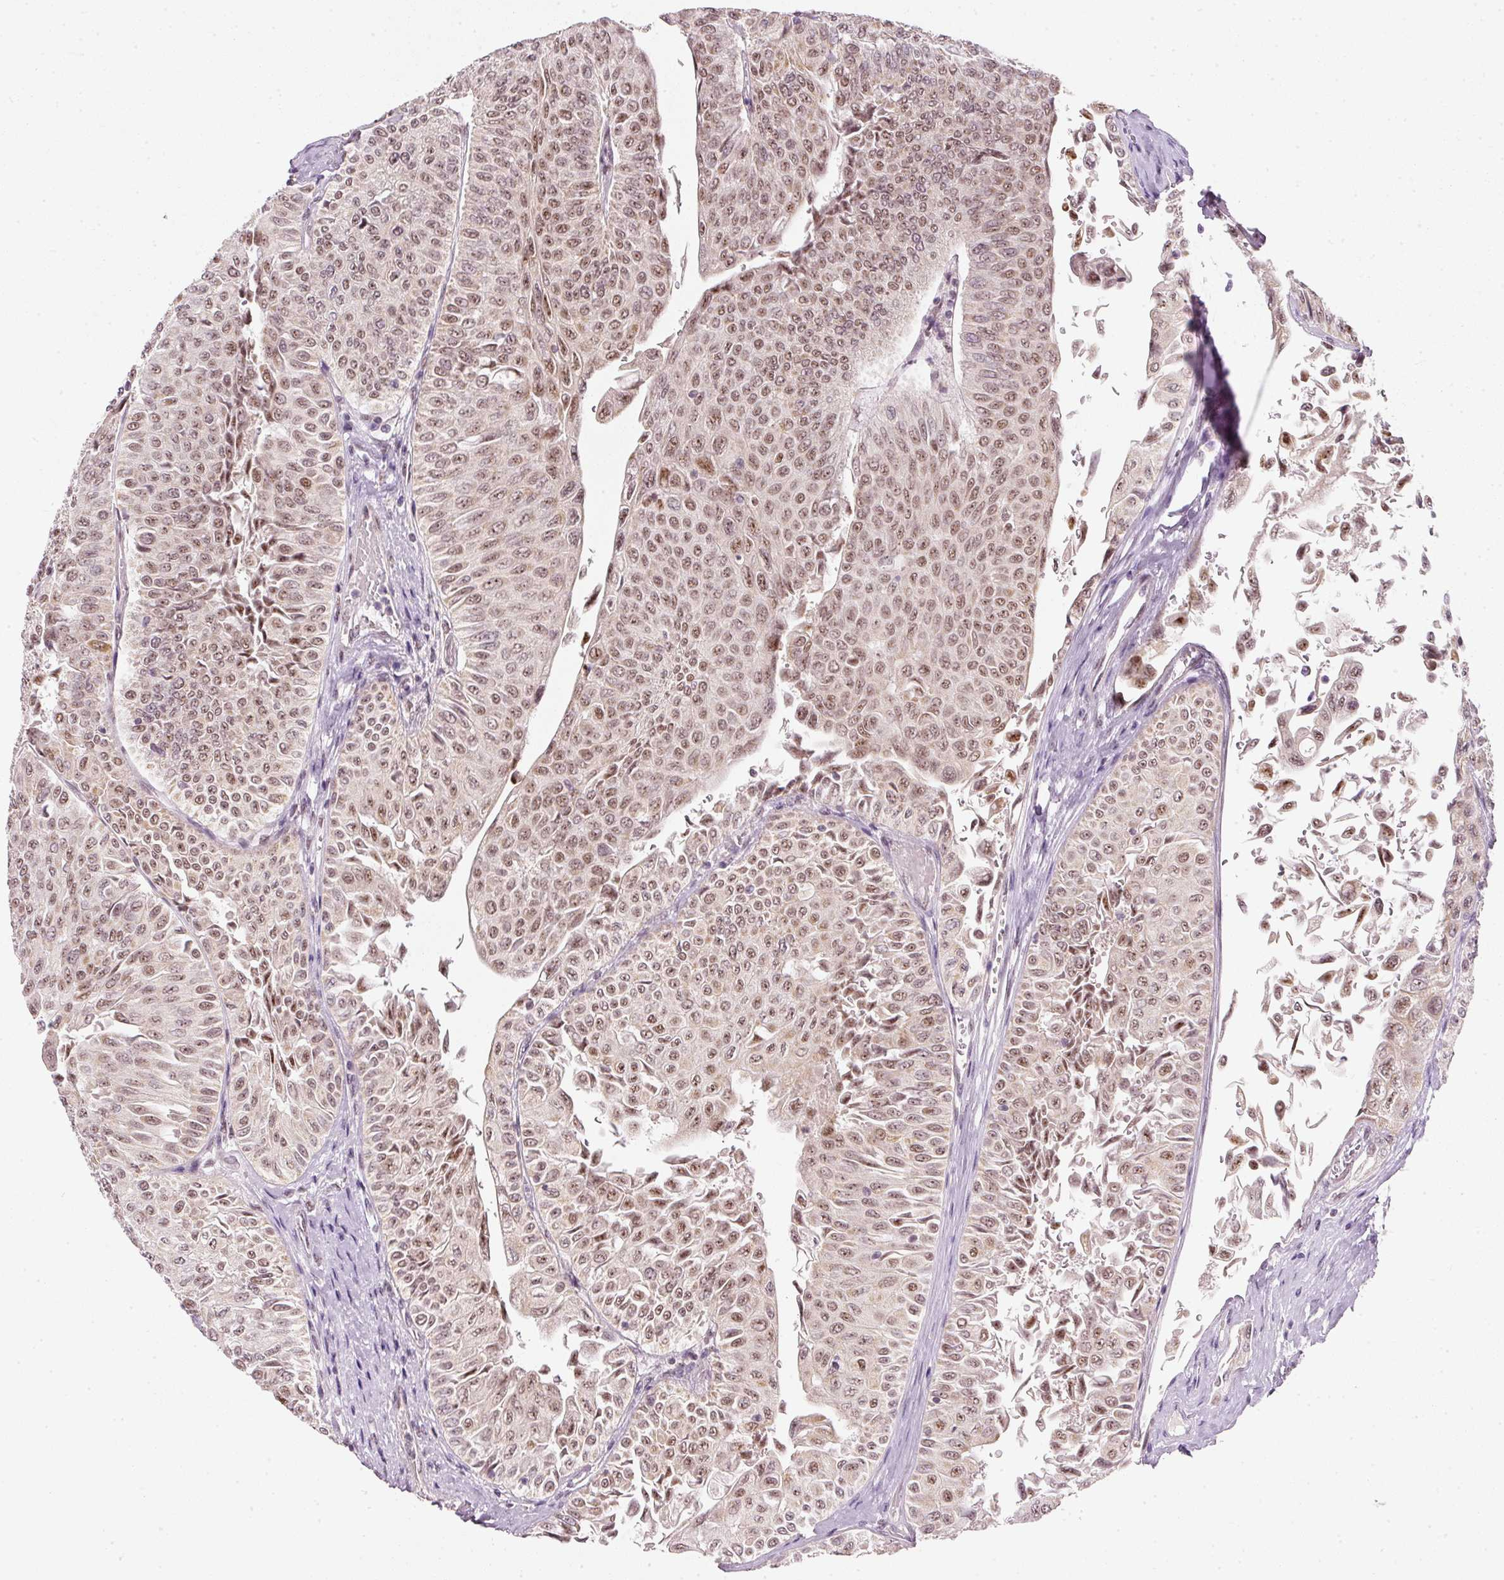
{"staining": {"intensity": "moderate", "quantity": ">75%", "location": "nuclear"}, "tissue": "urothelial cancer", "cell_type": "Tumor cells", "image_type": "cancer", "snomed": [{"axis": "morphology", "description": "Urothelial carcinoma, NOS"}, {"axis": "topography", "description": "Urinary bladder"}], "caption": "Immunohistochemistry histopathology image of human transitional cell carcinoma stained for a protein (brown), which shows medium levels of moderate nuclear staining in about >75% of tumor cells.", "gene": "FSTL3", "patient": {"sex": "male", "age": 59}}